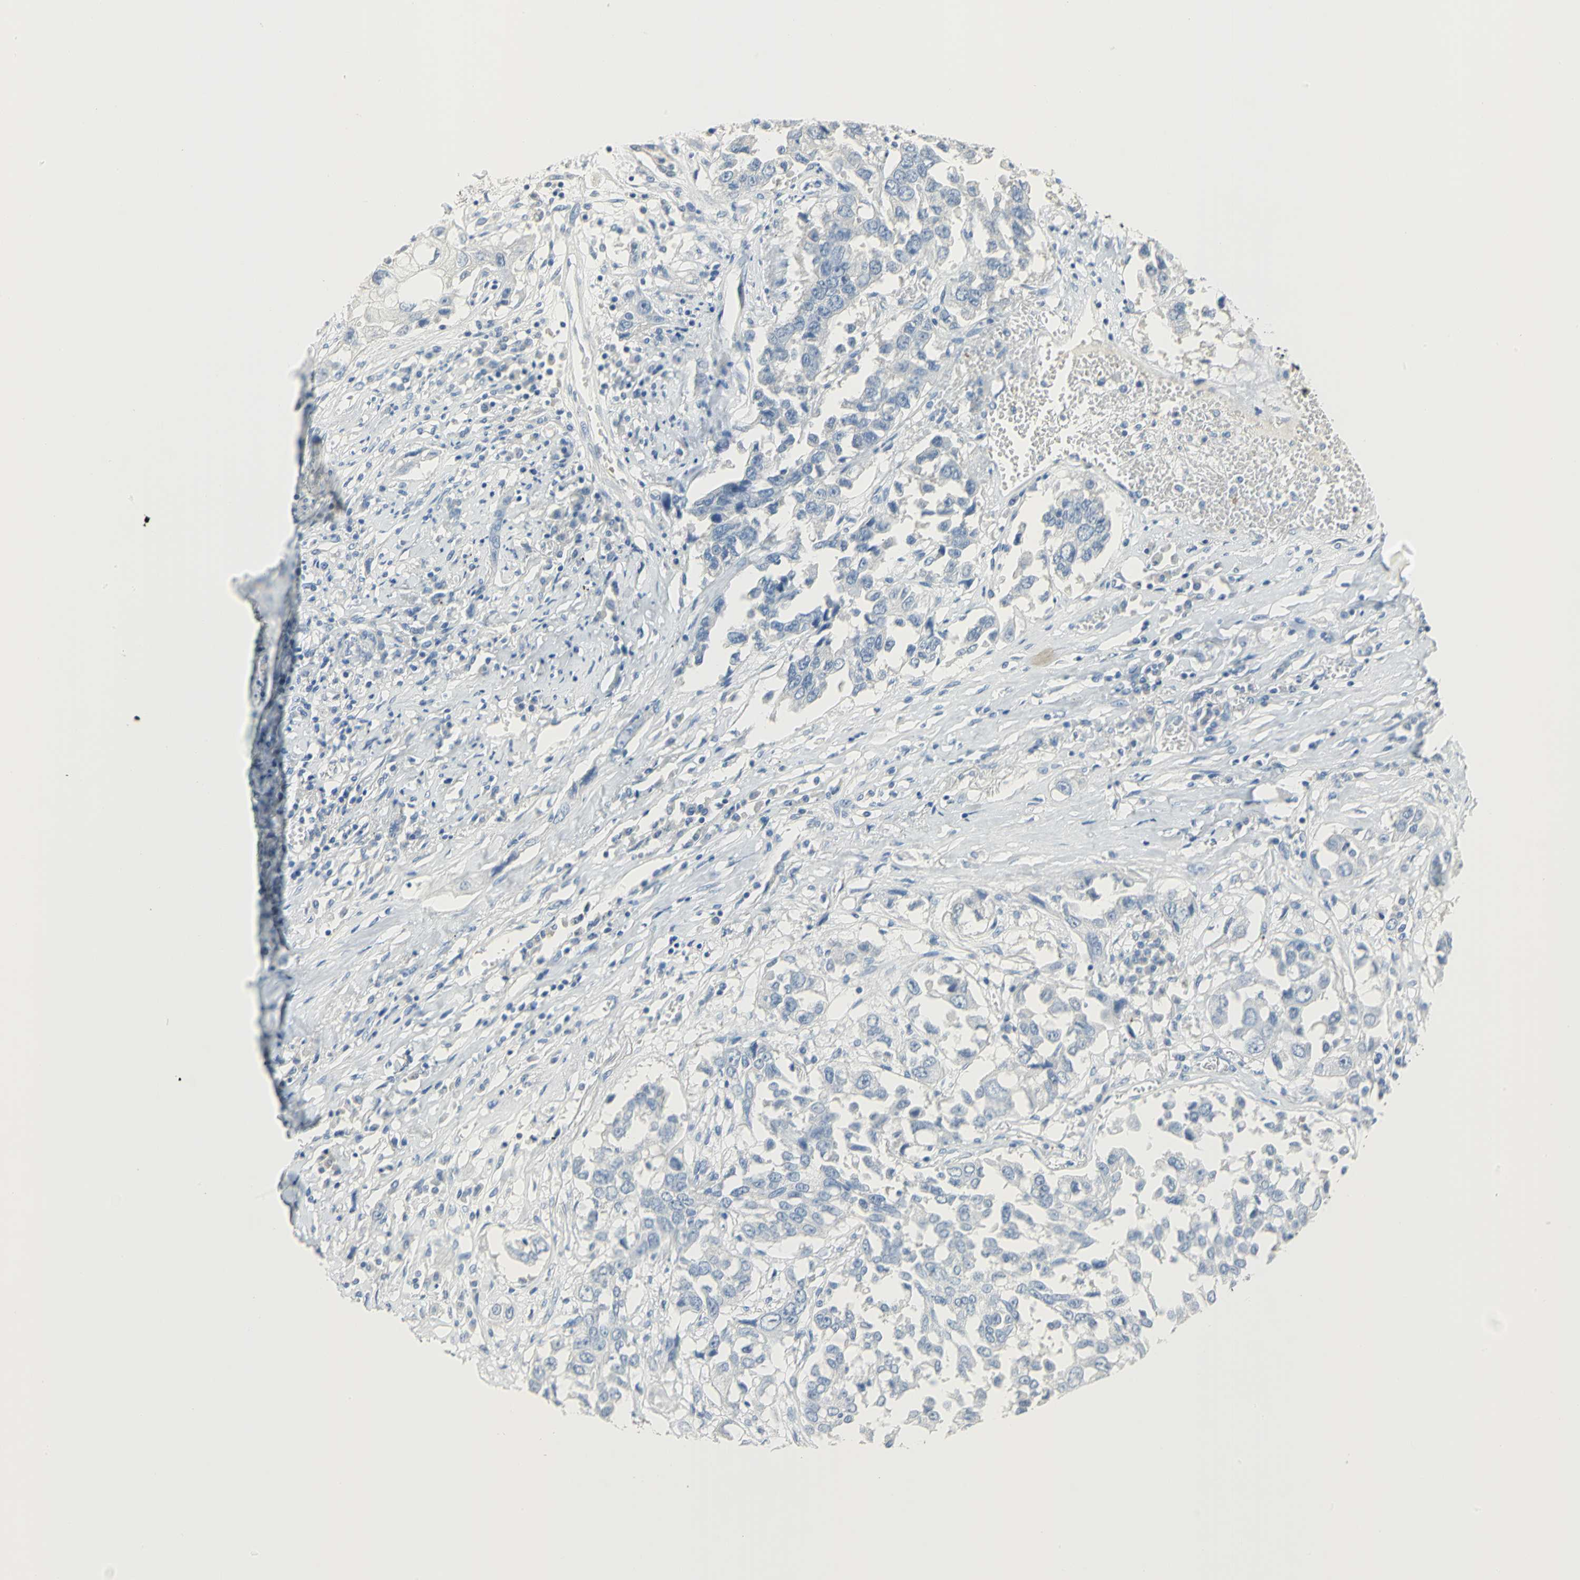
{"staining": {"intensity": "negative", "quantity": "none", "location": "none"}, "tissue": "lung cancer", "cell_type": "Tumor cells", "image_type": "cancer", "snomed": [{"axis": "morphology", "description": "Squamous cell carcinoma, NOS"}, {"axis": "topography", "description": "Lung"}], "caption": "High power microscopy photomicrograph of an immunohistochemistry histopathology image of lung cancer, revealing no significant expression in tumor cells.", "gene": "CA3", "patient": {"sex": "male", "age": 71}}